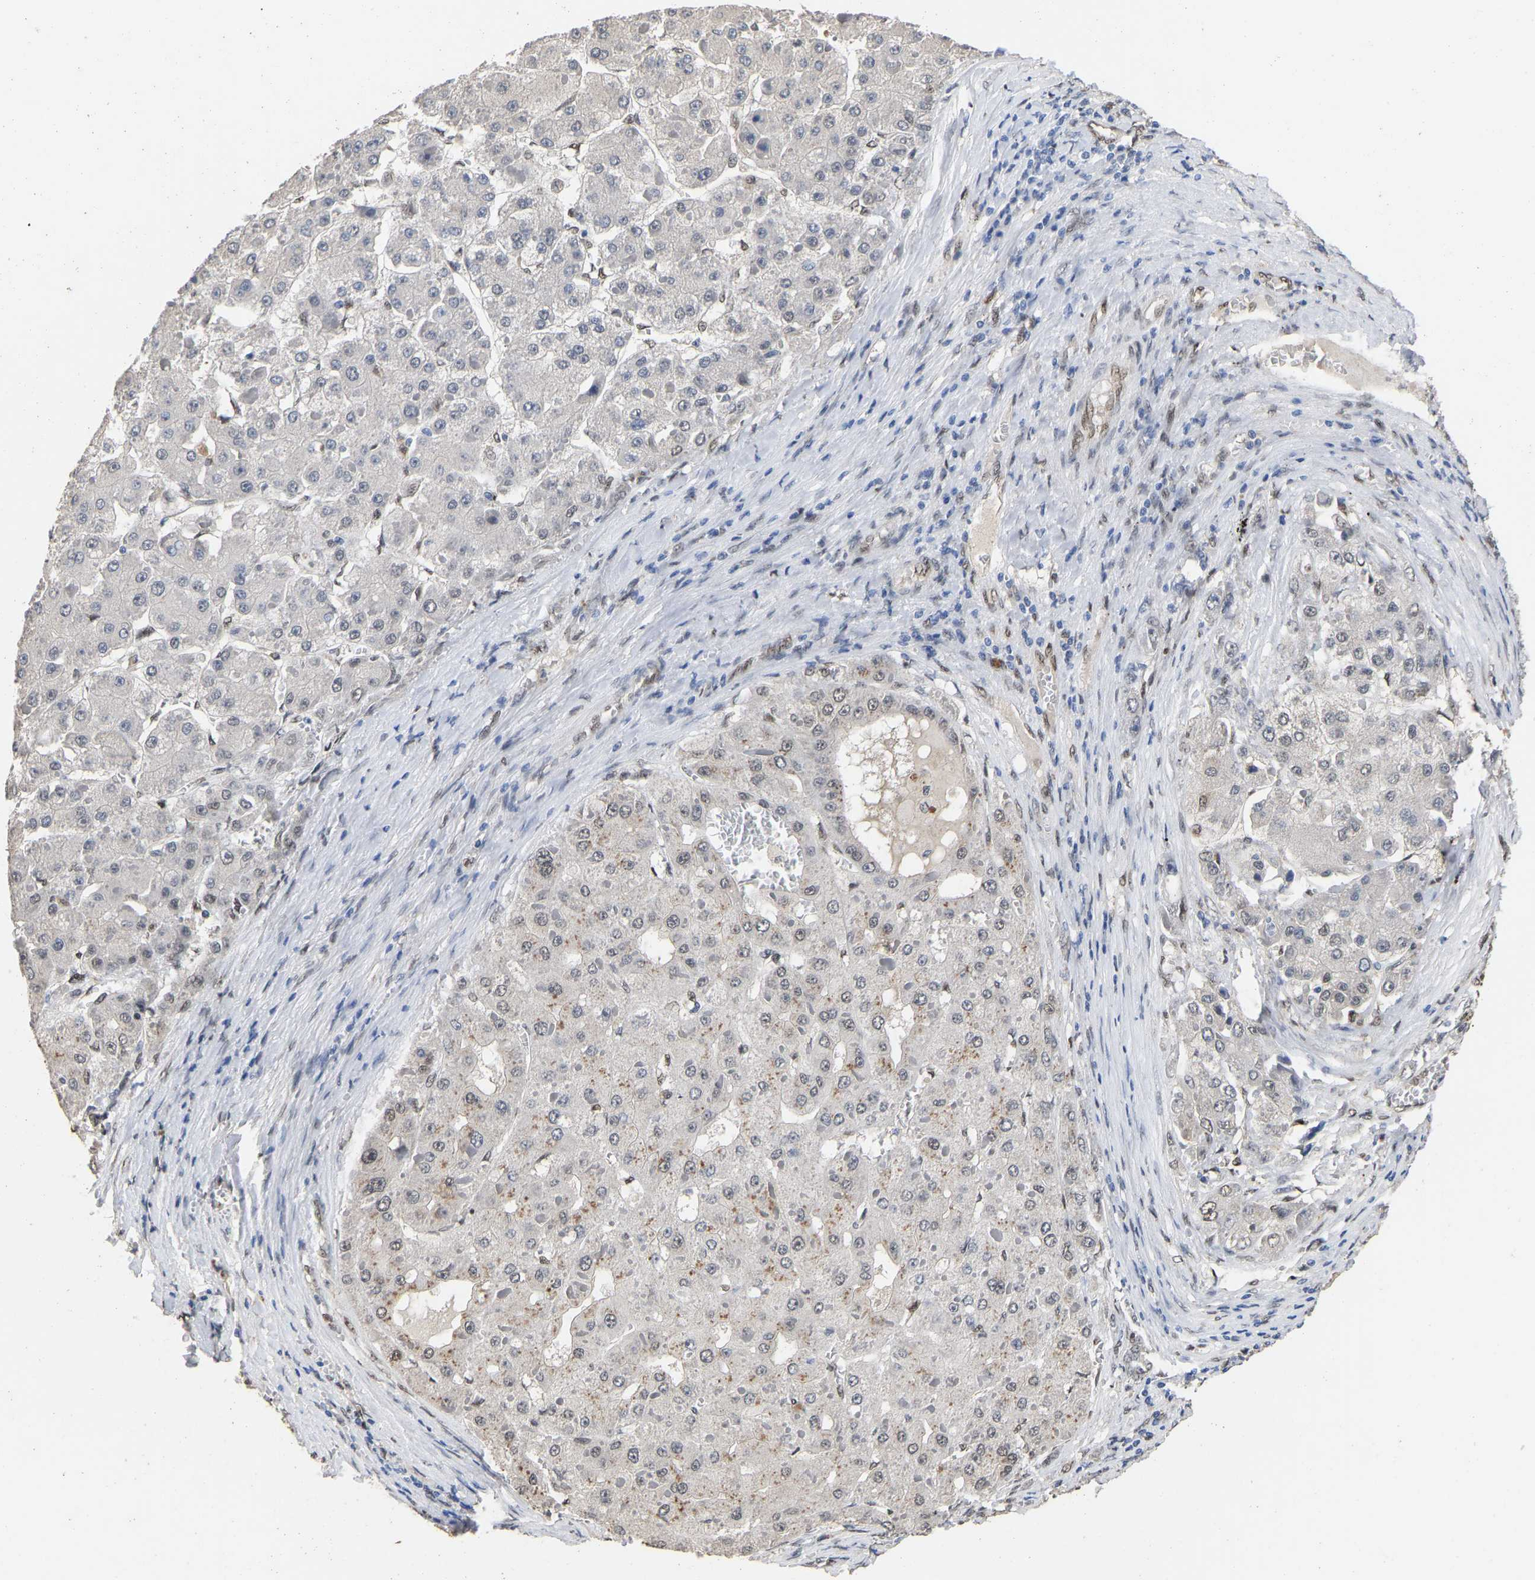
{"staining": {"intensity": "moderate", "quantity": "<25%", "location": "nuclear"}, "tissue": "liver cancer", "cell_type": "Tumor cells", "image_type": "cancer", "snomed": [{"axis": "morphology", "description": "Carcinoma, Hepatocellular, NOS"}, {"axis": "topography", "description": "Liver"}], "caption": "Human hepatocellular carcinoma (liver) stained for a protein (brown) shows moderate nuclear positive expression in approximately <25% of tumor cells.", "gene": "QKI", "patient": {"sex": "female", "age": 73}}